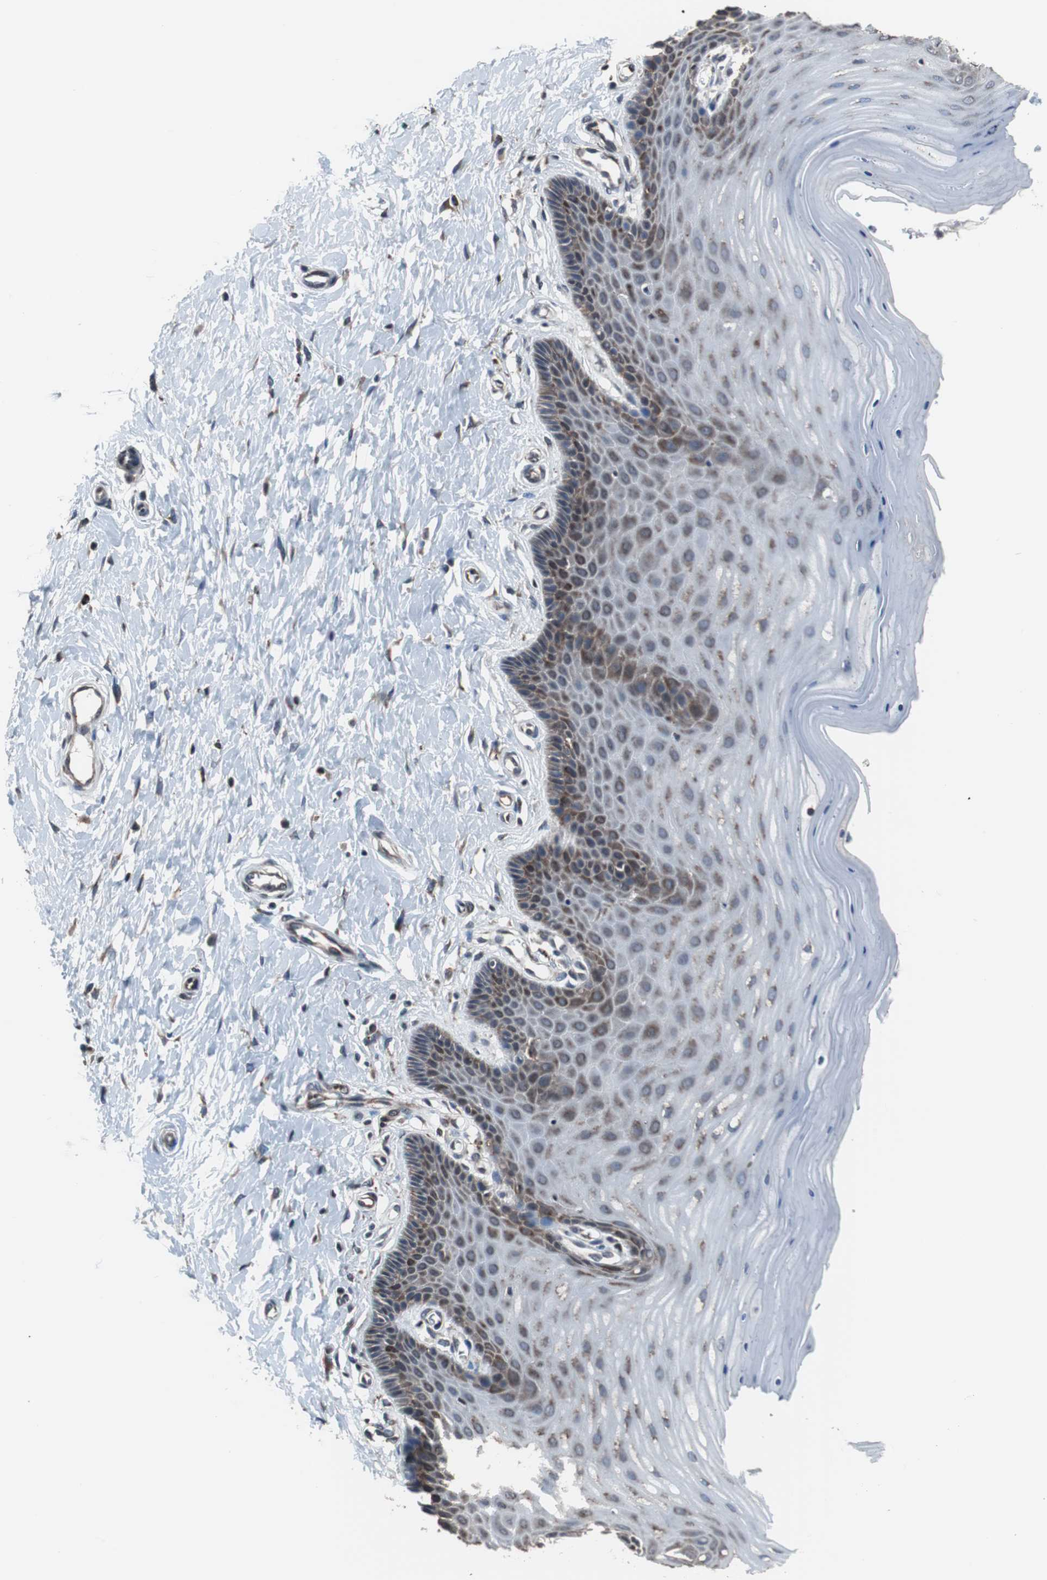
{"staining": {"intensity": "strong", "quantity": ">75%", "location": "cytoplasmic/membranous"}, "tissue": "cervix", "cell_type": "Glandular cells", "image_type": "normal", "snomed": [{"axis": "morphology", "description": "Normal tissue, NOS"}, {"axis": "topography", "description": "Cervix"}], "caption": "Protein staining of benign cervix exhibits strong cytoplasmic/membranous staining in approximately >75% of glandular cells.", "gene": "USP10", "patient": {"sex": "female", "age": 55}}